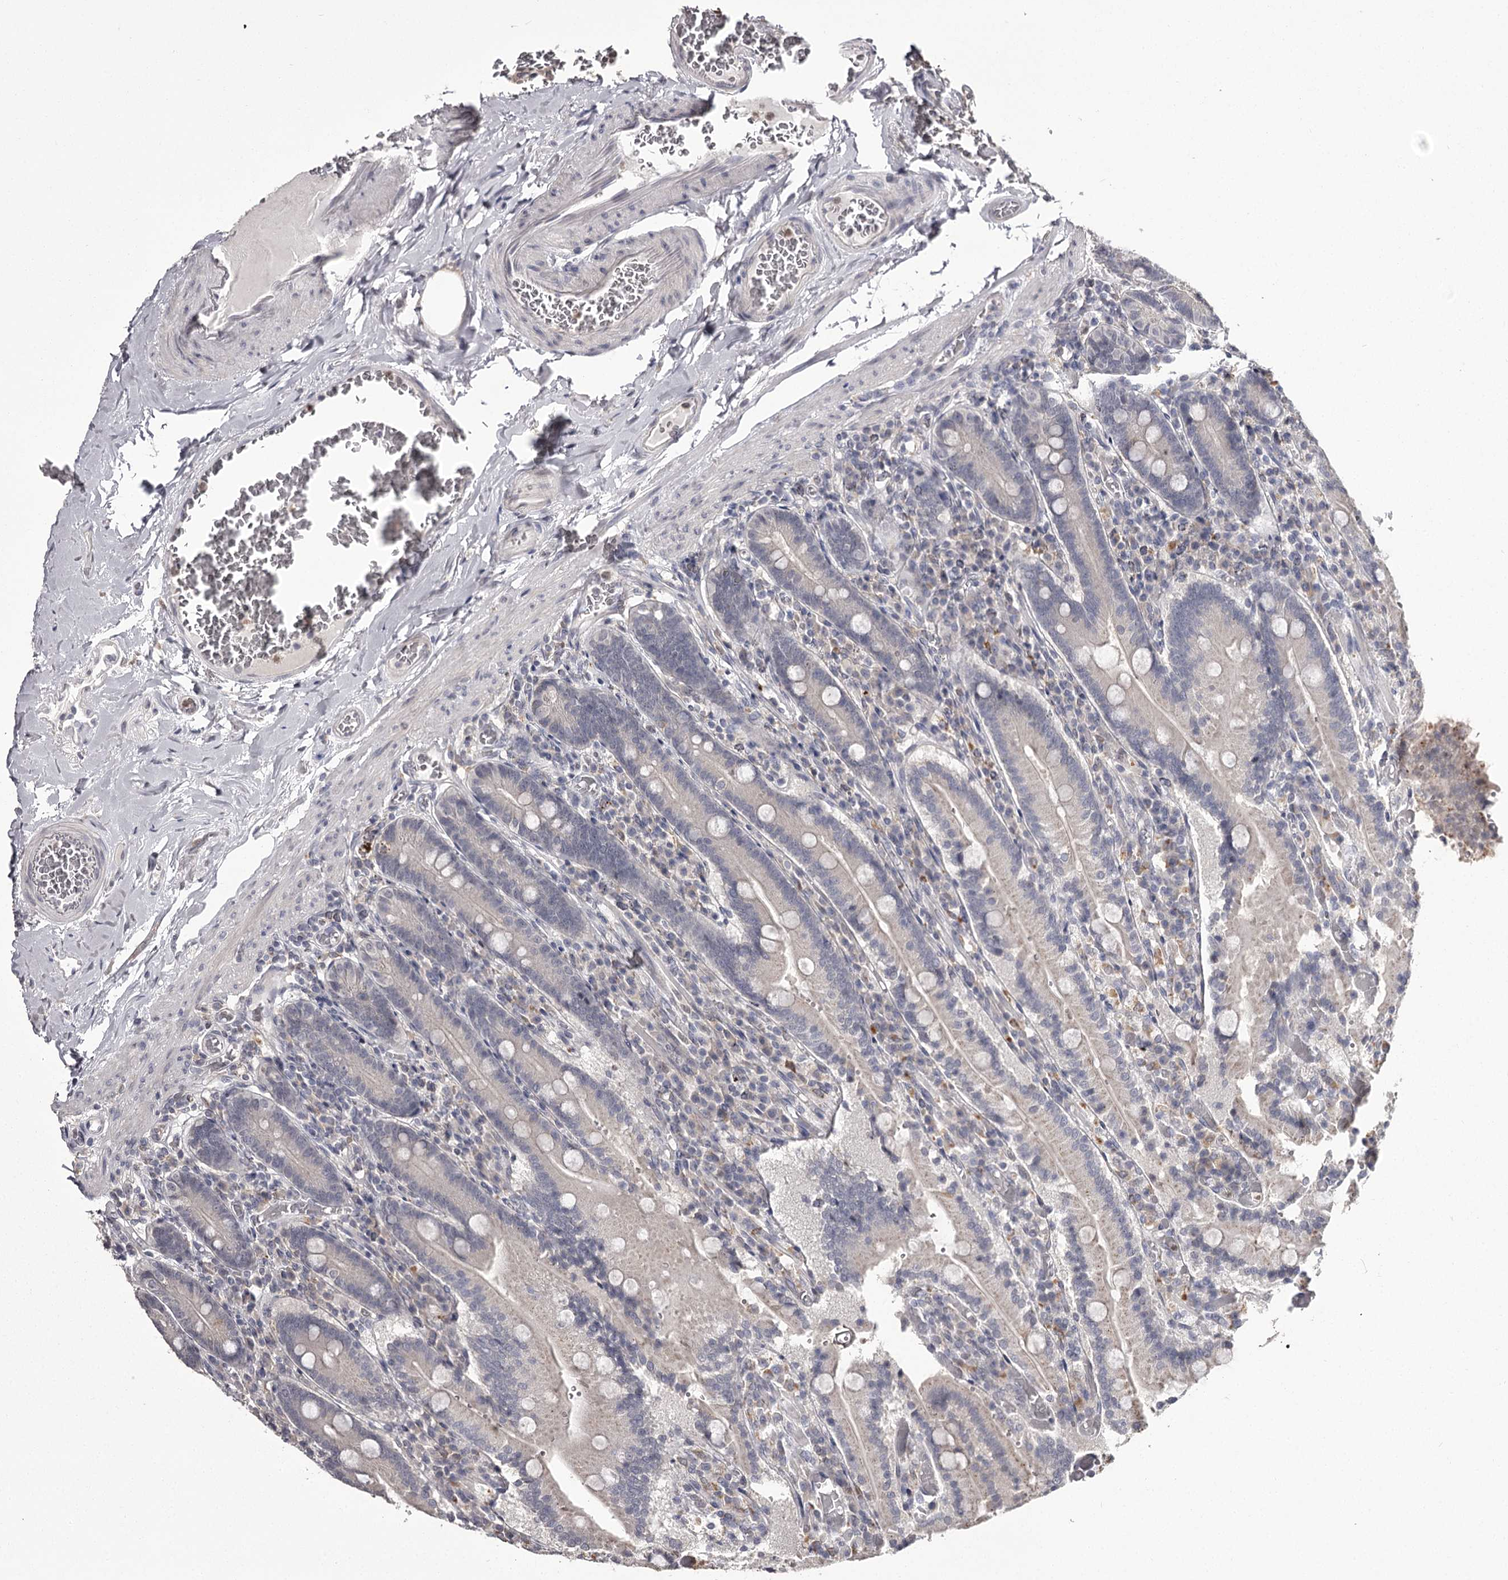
{"staining": {"intensity": "negative", "quantity": "none", "location": "none"}, "tissue": "duodenum", "cell_type": "Glandular cells", "image_type": "normal", "snomed": [{"axis": "morphology", "description": "Normal tissue, NOS"}, {"axis": "topography", "description": "Duodenum"}], "caption": "Glandular cells are negative for protein expression in normal human duodenum.", "gene": "SLC32A1", "patient": {"sex": "female", "age": 62}}